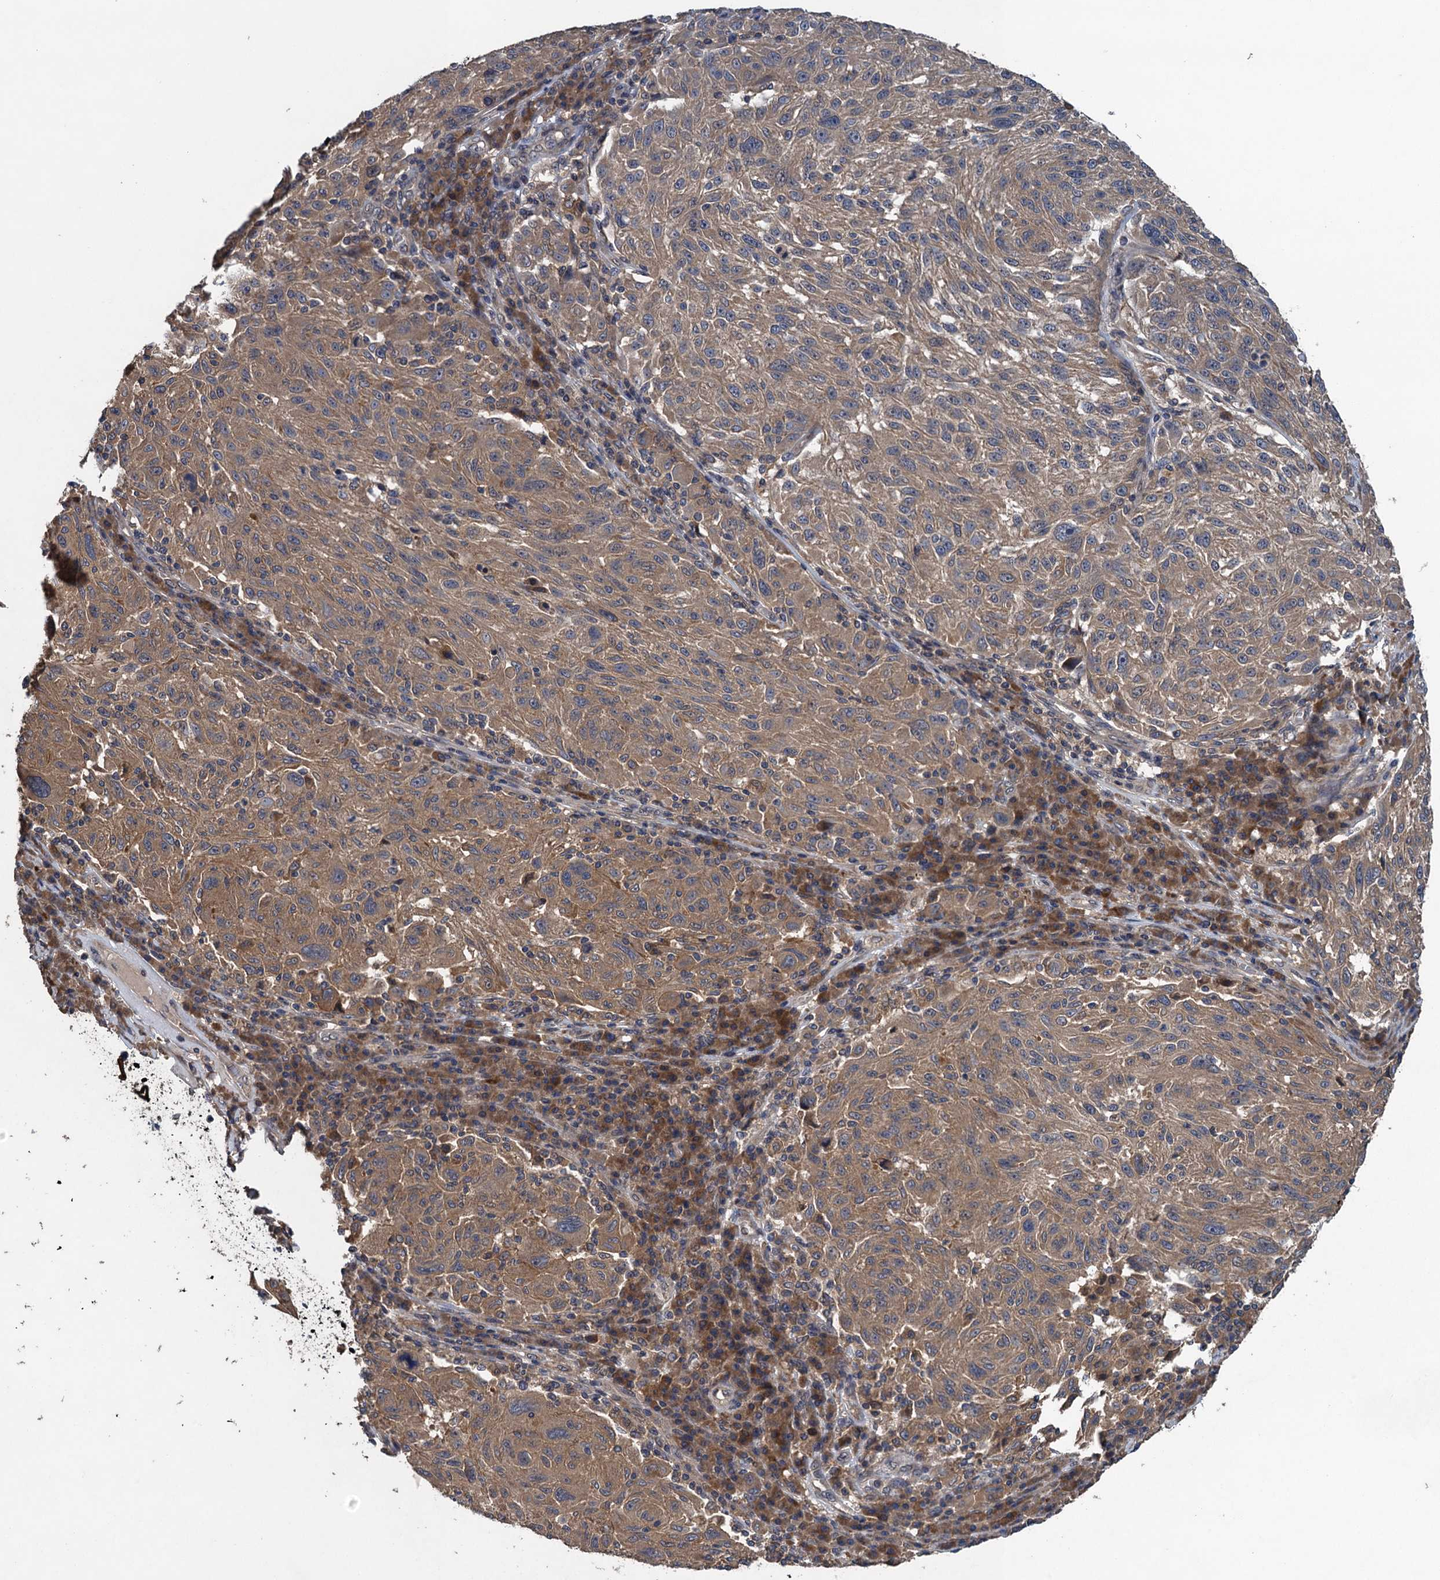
{"staining": {"intensity": "moderate", "quantity": ">75%", "location": "cytoplasmic/membranous"}, "tissue": "melanoma", "cell_type": "Tumor cells", "image_type": "cancer", "snomed": [{"axis": "morphology", "description": "Malignant melanoma, NOS"}, {"axis": "topography", "description": "Skin"}], "caption": "Immunohistochemistry (IHC) image of human melanoma stained for a protein (brown), which demonstrates medium levels of moderate cytoplasmic/membranous expression in about >75% of tumor cells.", "gene": "CNTN5", "patient": {"sex": "male", "age": 53}}